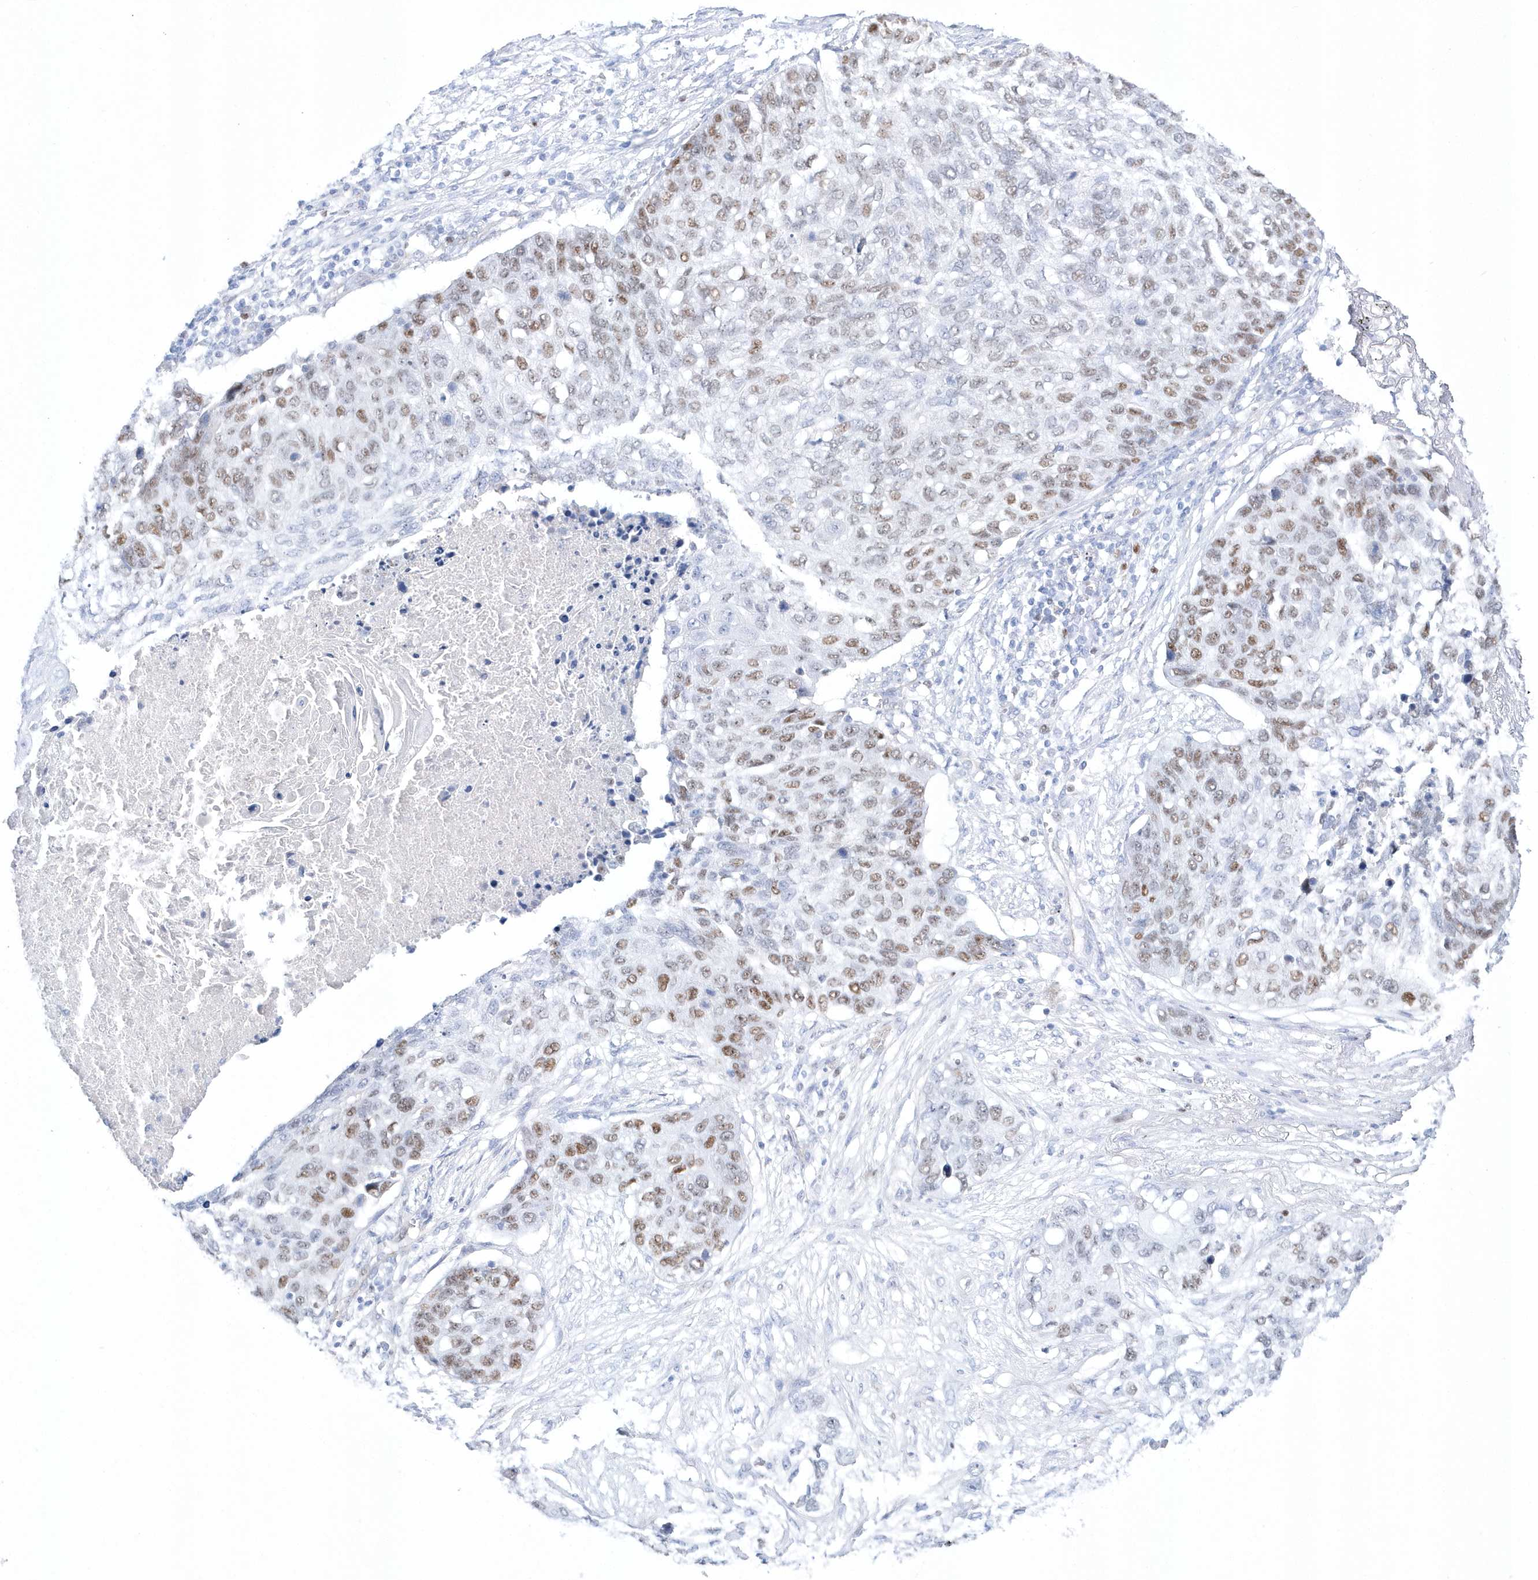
{"staining": {"intensity": "moderate", "quantity": "25%-75%", "location": "nuclear"}, "tissue": "lung cancer", "cell_type": "Tumor cells", "image_type": "cancer", "snomed": [{"axis": "morphology", "description": "Squamous cell carcinoma, NOS"}, {"axis": "topography", "description": "Lung"}], "caption": "A medium amount of moderate nuclear positivity is identified in about 25%-75% of tumor cells in lung cancer (squamous cell carcinoma) tissue.", "gene": "TMCO6", "patient": {"sex": "female", "age": 63}}